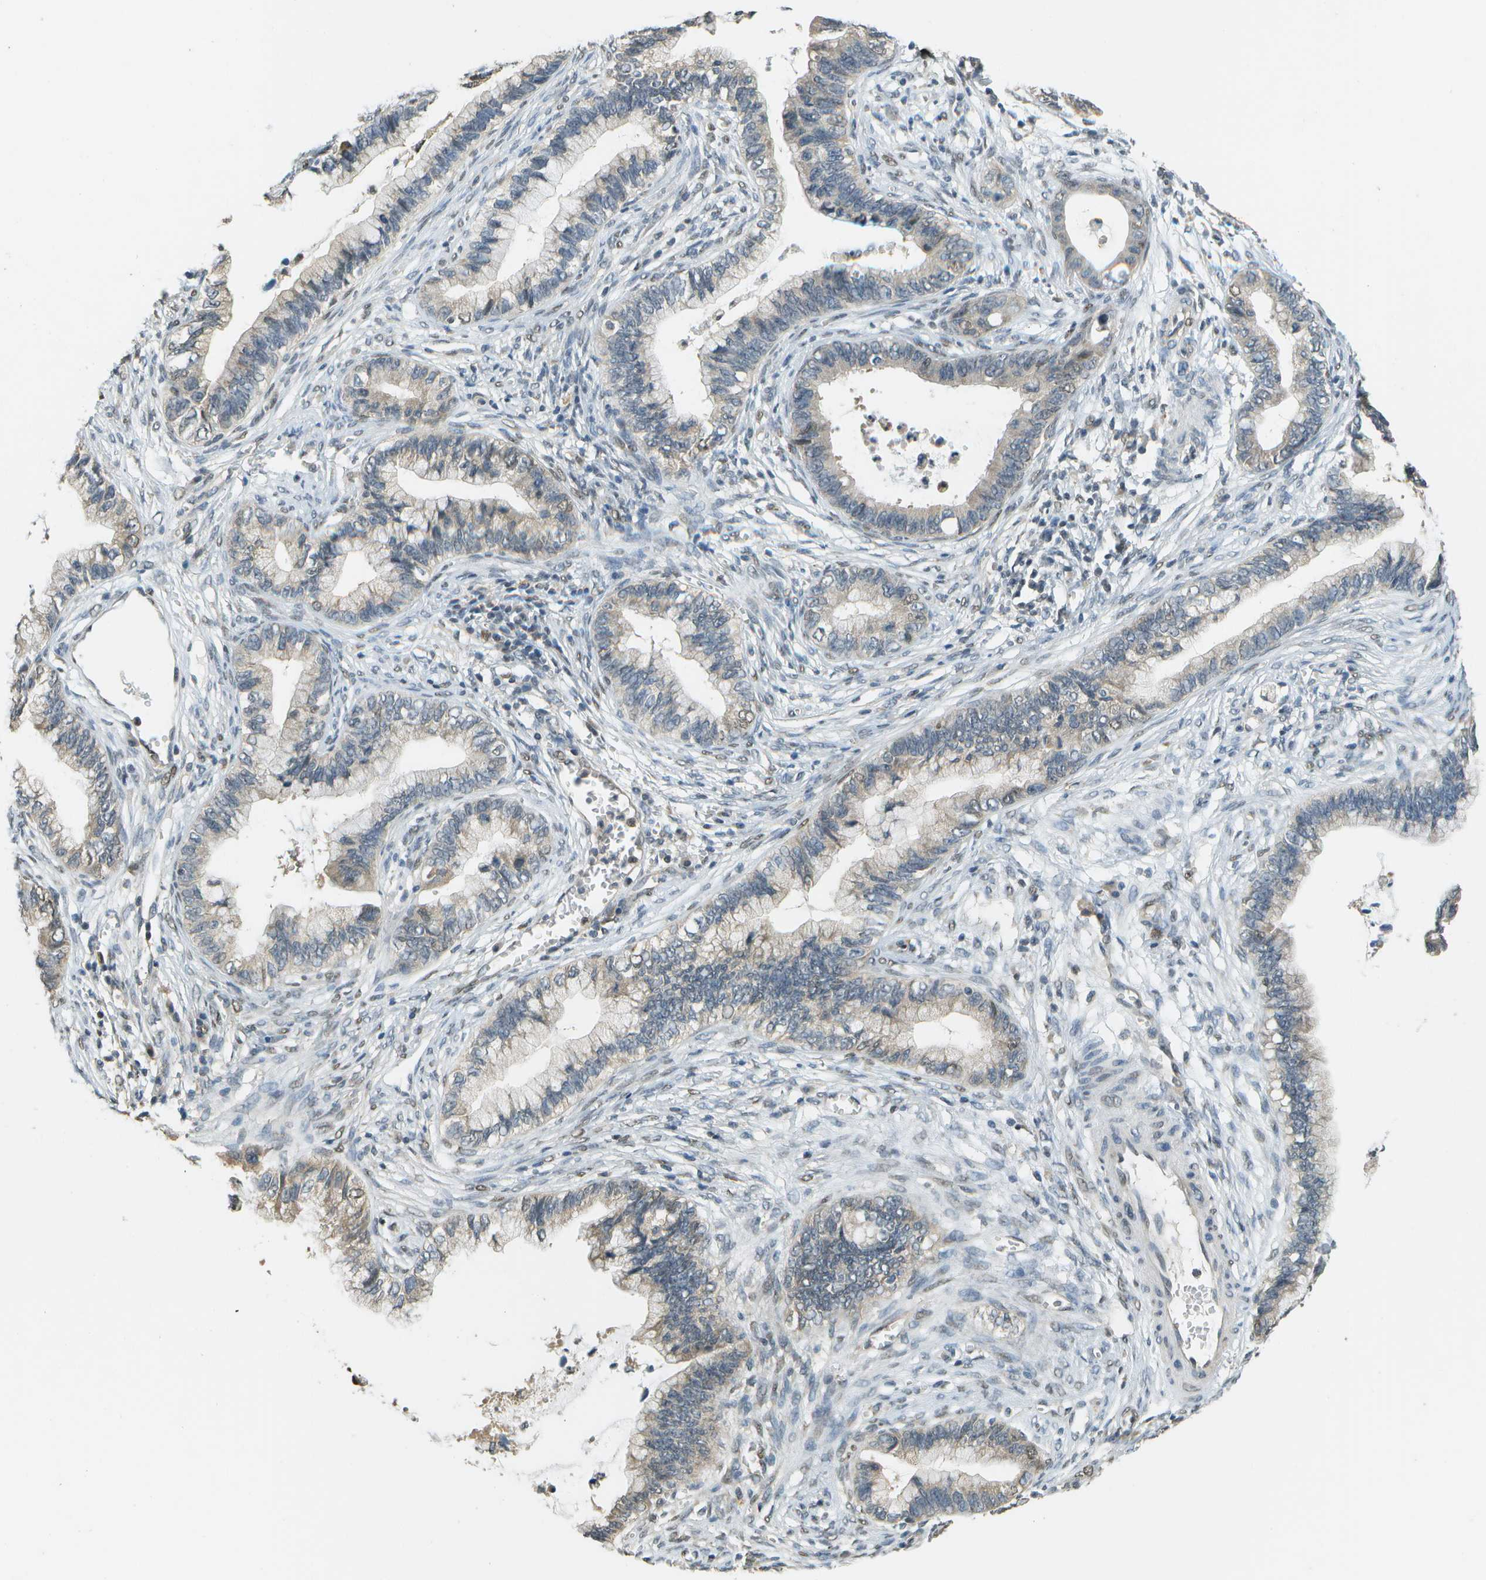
{"staining": {"intensity": "weak", "quantity": "25%-75%", "location": "nuclear"}, "tissue": "cervical cancer", "cell_type": "Tumor cells", "image_type": "cancer", "snomed": [{"axis": "morphology", "description": "Adenocarcinoma, NOS"}, {"axis": "topography", "description": "Cervix"}], "caption": "Cervical cancer stained with immunohistochemistry (IHC) displays weak nuclear expression in approximately 25%-75% of tumor cells. The protein of interest is shown in brown color, while the nuclei are stained blue.", "gene": "ABL2", "patient": {"sex": "female", "age": 44}}